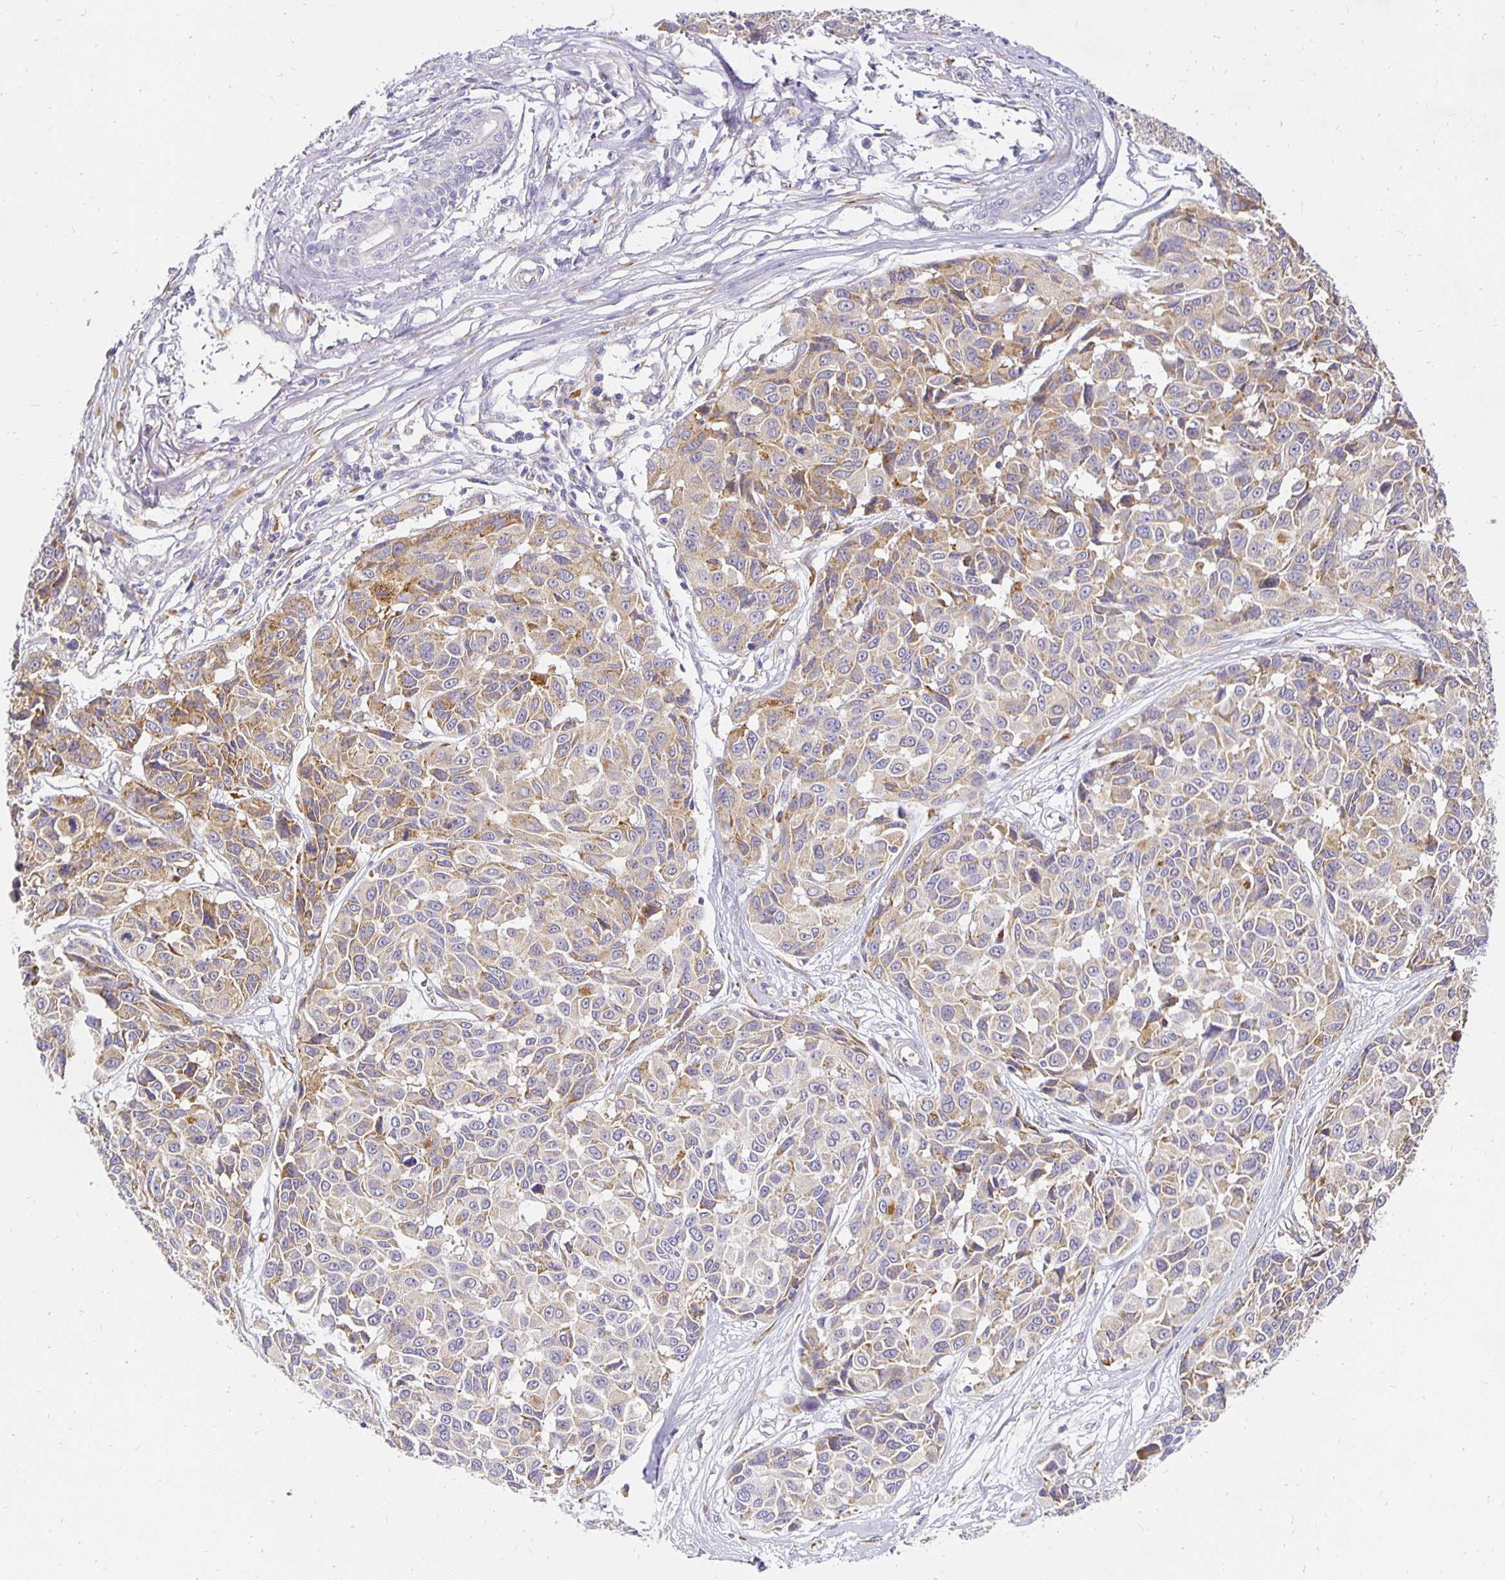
{"staining": {"intensity": "moderate", "quantity": ">75%", "location": "cytoplasmic/membranous"}, "tissue": "melanoma", "cell_type": "Tumor cells", "image_type": "cancer", "snomed": [{"axis": "morphology", "description": "Malignant melanoma, NOS"}, {"axis": "topography", "description": "Skin"}], "caption": "Immunohistochemical staining of melanoma reveals medium levels of moderate cytoplasmic/membranous protein staining in about >75% of tumor cells. The staining was performed using DAB (3,3'-diaminobenzidine) to visualize the protein expression in brown, while the nuclei were stained in blue with hematoxylin (Magnification: 20x).", "gene": "PLOD1", "patient": {"sex": "female", "age": 66}}